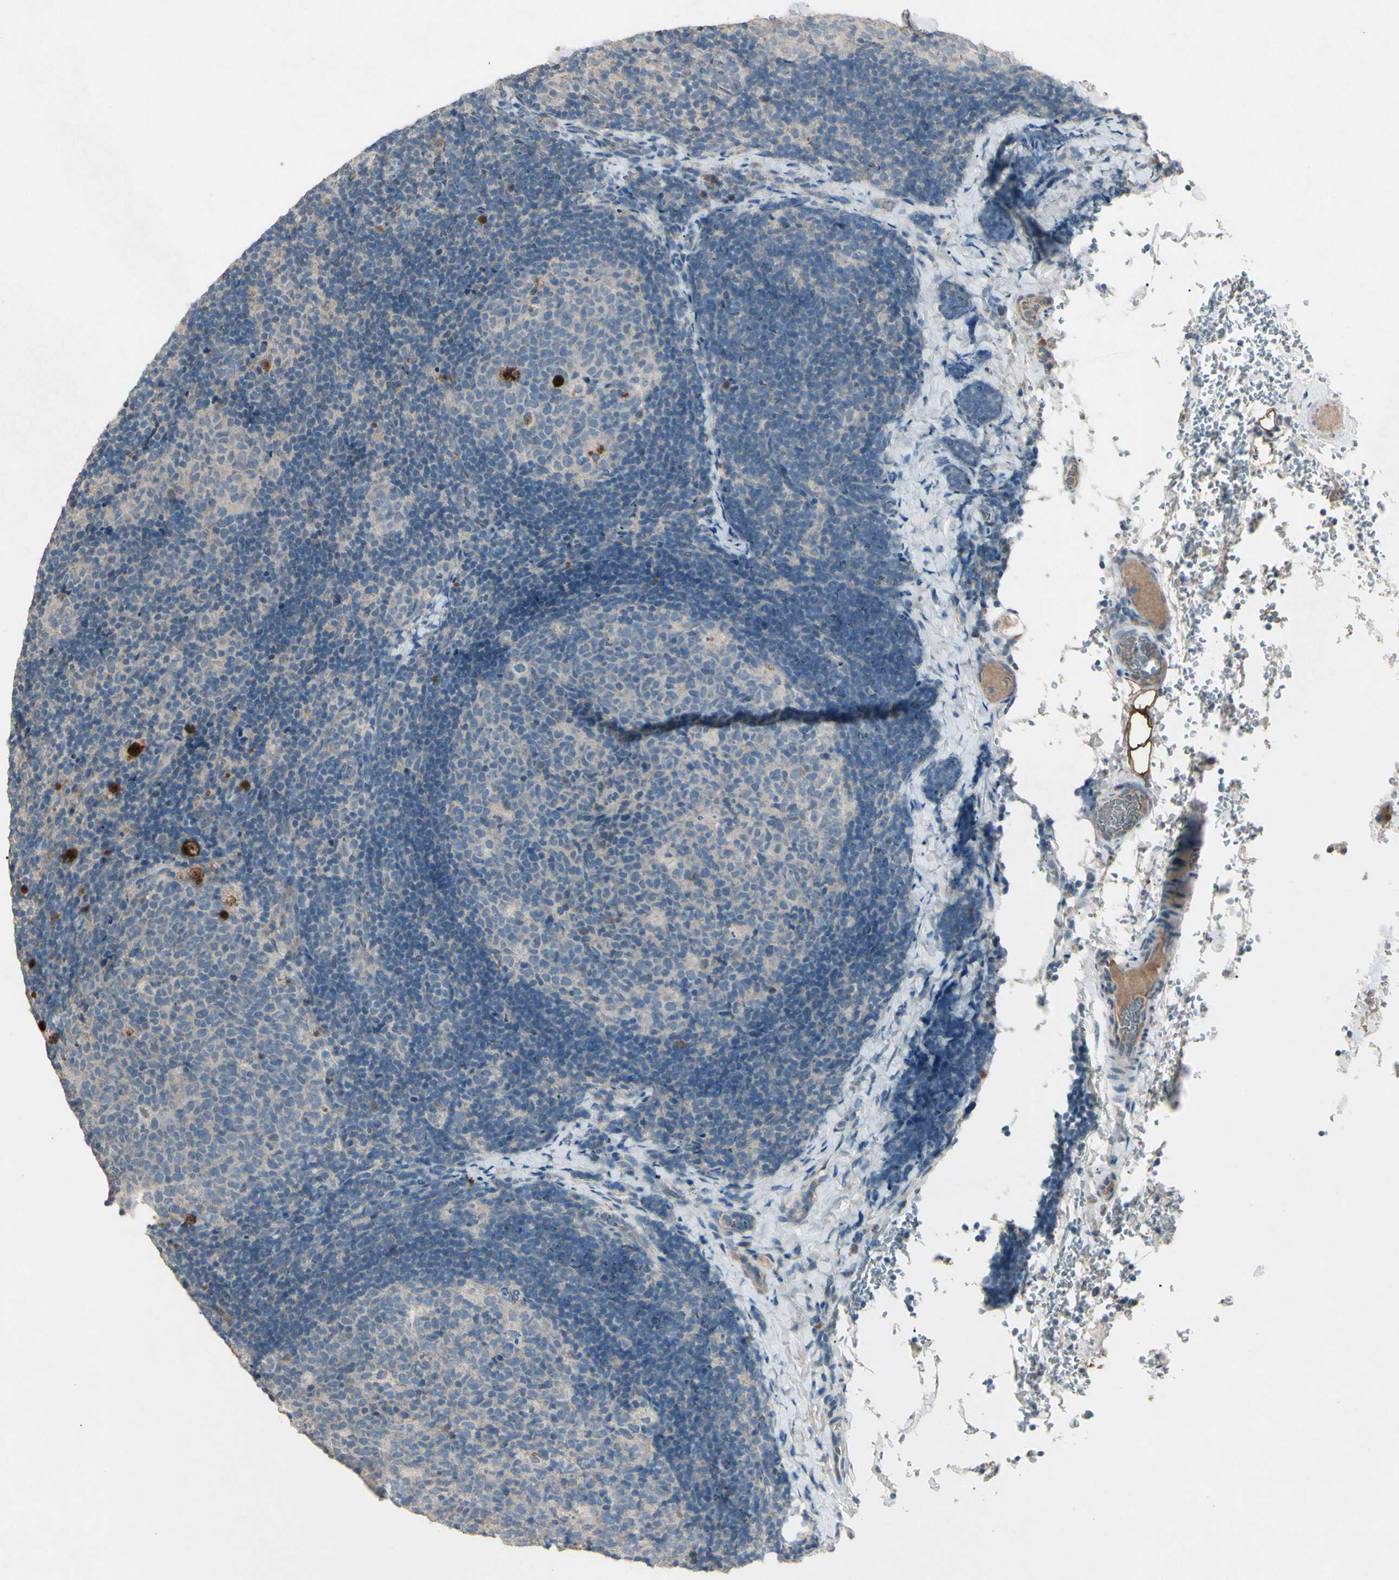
{"staining": {"intensity": "weak", "quantity": "<25%", "location": "cytoplasmic/membranous"}, "tissue": "lymph node", "cell_type": "Germinal center cells", "image_type": "normal", "snomed": [{"axis": "morphology", "description": "Normal tissue, NOS"}, {"axis": "topography", "description": "Lymph node"}], "caption": "Immunohistochemistry (IHC) micrograph of unremarkable lymph node stained for a protein (brown), which displays no staining in germinal center cells.", "gene": "TIMM21", "patient": {"sex": "female", "age": 14}}